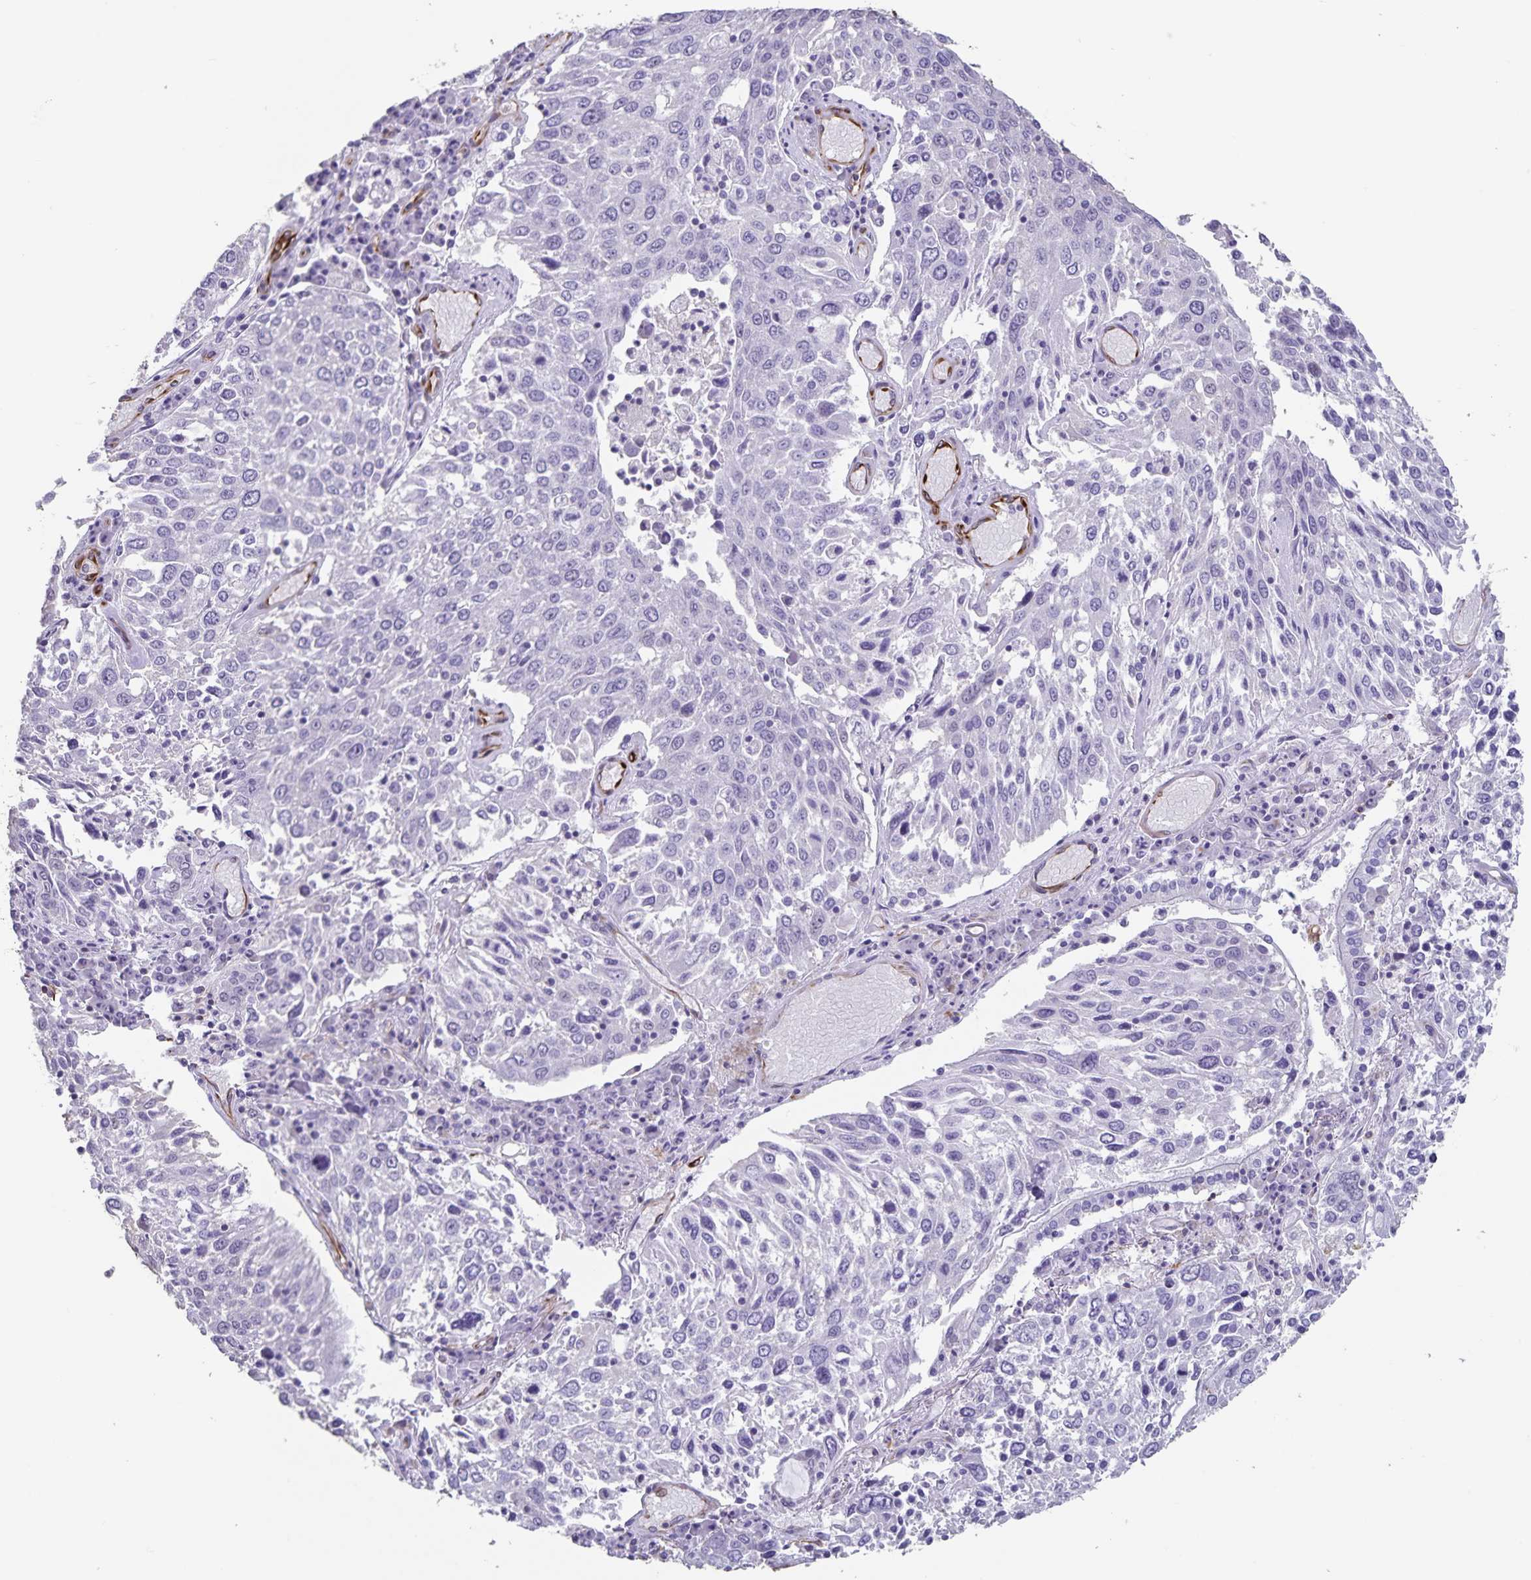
{"staining": {"intensity": "negative", "quantity": "none", "location": "none"}, "tissue": "lung cancer", "cell_type": "Tumor cells", "image_type": "cancer", "snomed": [{"axis": "morphology", "description": "Squamous cell carcinoma, NOS"}, {"axis": "topography", "description": "Lung"}], "caption": "Lung squamous cell carcinoma stained for a protein using IHC reveals no positivity tumor cells.", "gene": "SYNM", "patient": {"sex": "male", "age": 65}}